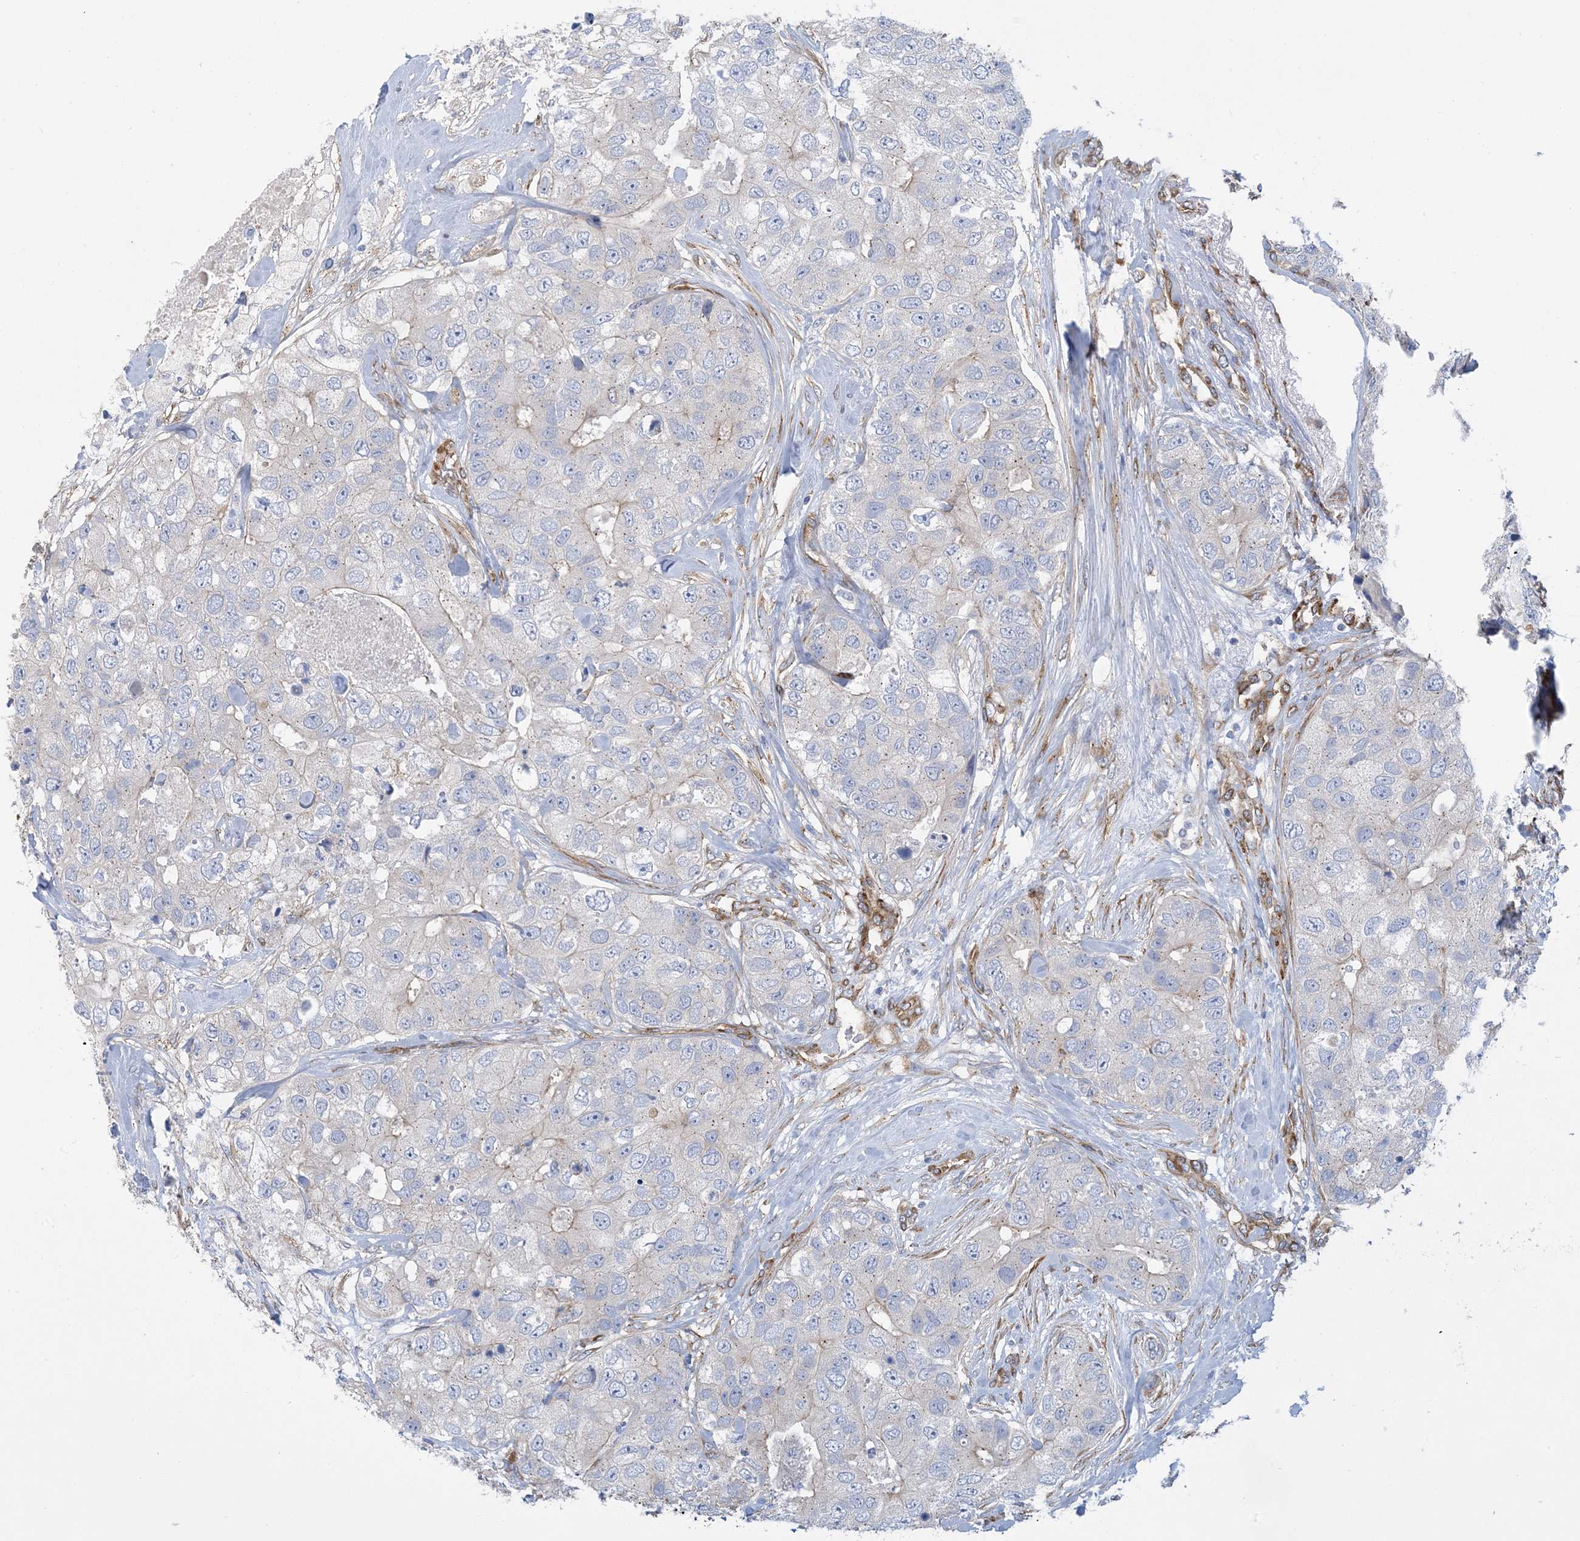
{"staining": {"intensity": "negative", "quantity": "none", "location": "none"}, "tissue": "breast cancer", "cell_type": "Tumor cells", "image_type": "cancer", "snomed": [{"axis": "morphology", "description": "Duct carcinoma"}, {"axis": "topography", "description": "Breast"}], "caption": "Immunohistochemistry (IHC) photomicrograph of neoplastic tissue: breast cancer (intraductal carcinoma) stained with DAB (3,3'-diaminobenzidine) displays no significant protein positivity in tumor cells.", "gene": "RBMS3", "patient": {"sex": "female", "age": 62}}